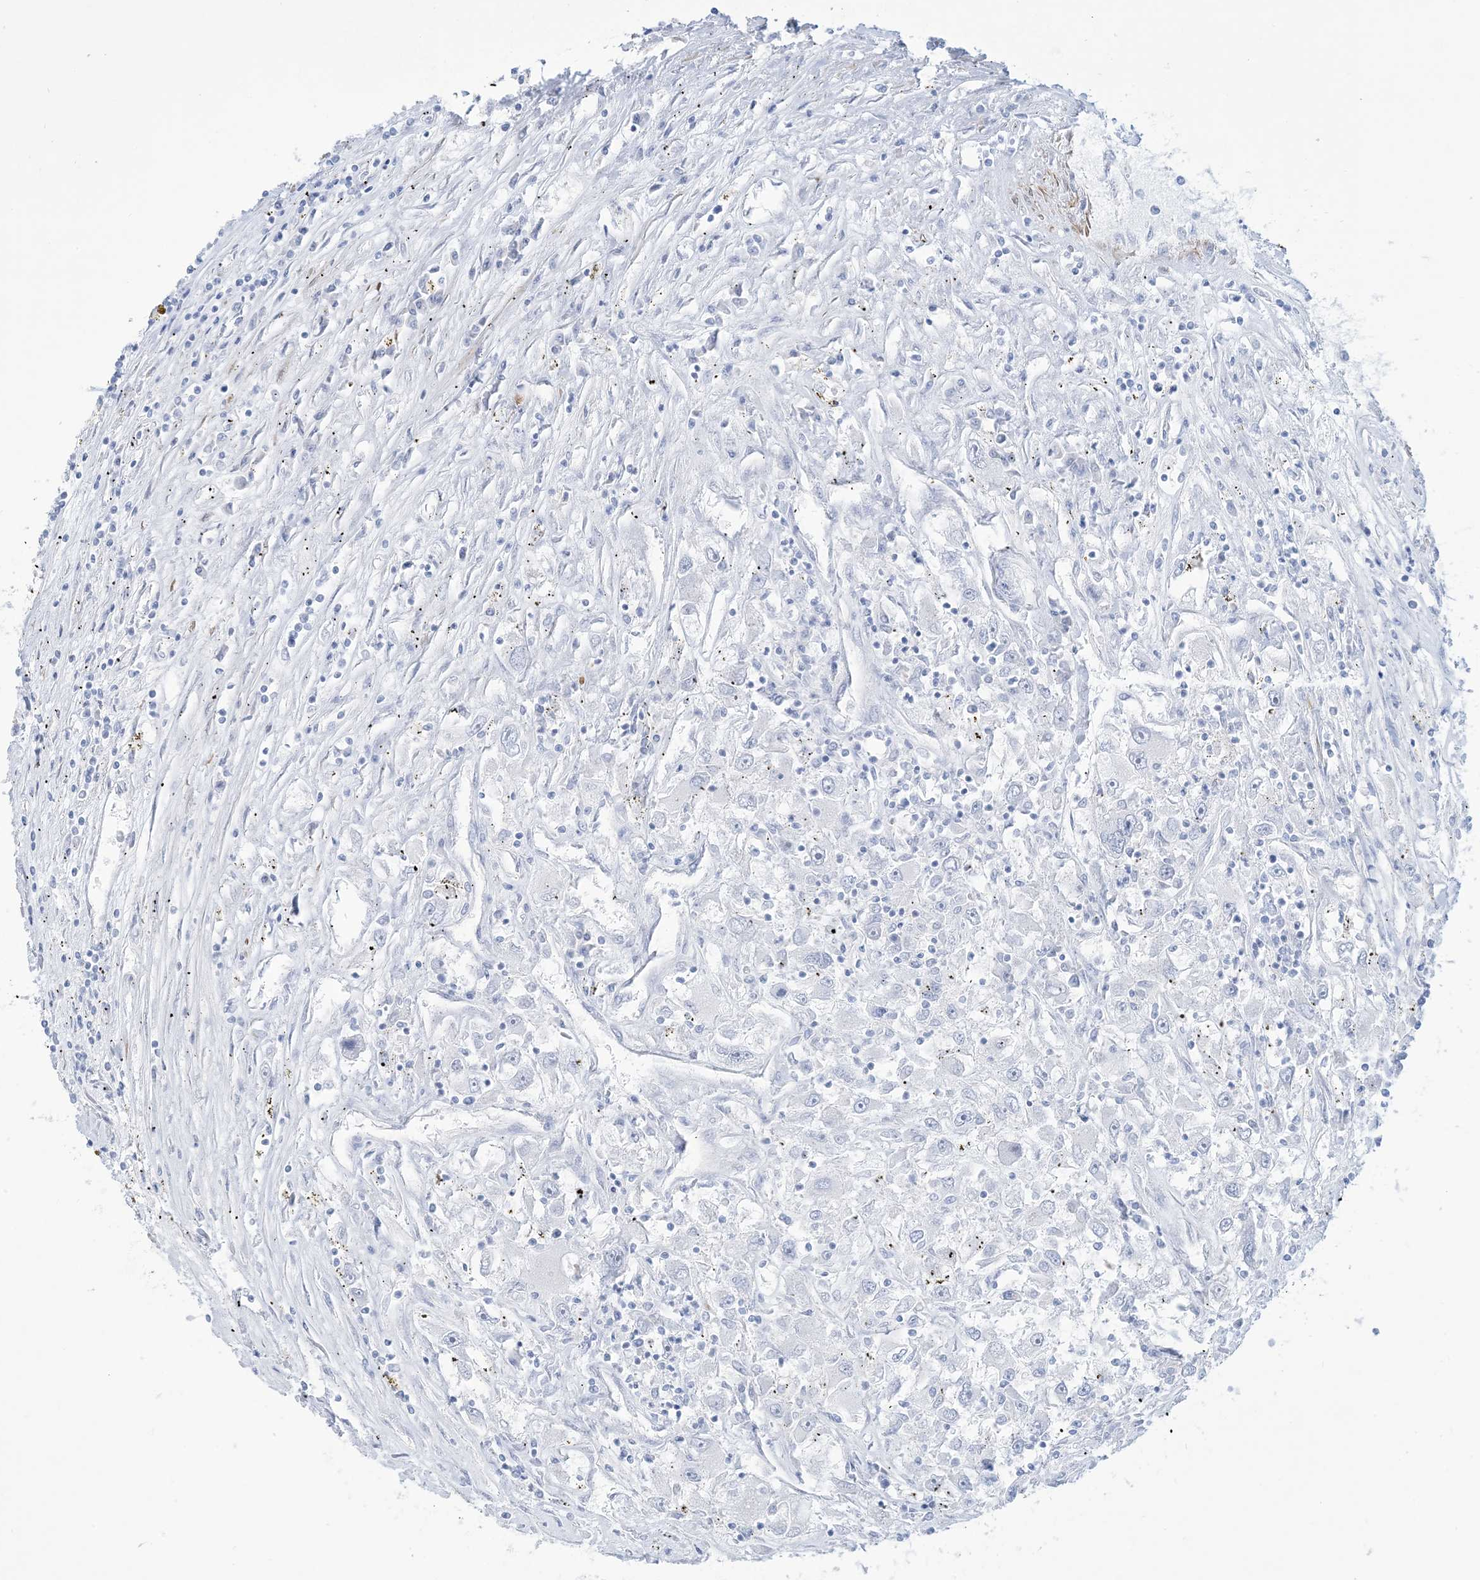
{"staining": {"intensity": "negative", "quantity": "none", "location": "none"}, "tissue": "renal cancer", "cell_type": "Tumor cells", "image_type": "cancer", "snomed": [{"axis": "morphology", "description": "Adenocarcinoma, NOS"}, {"axis": "topography", "description": "Kidney"}], "caption": "A high-resolution histopathology image shows immunohistochemistry (IHC) staining of renal adenocarcinoma, which shows no significant positivity in tumor cells. The staining was performed using DAB to visualize the protein expression in brown, while the nuclei were stained in blue with hematoxylin (Magnification: 20x).", "gene": "MARS2", "patient": {"sex": "female", "age": 52}}